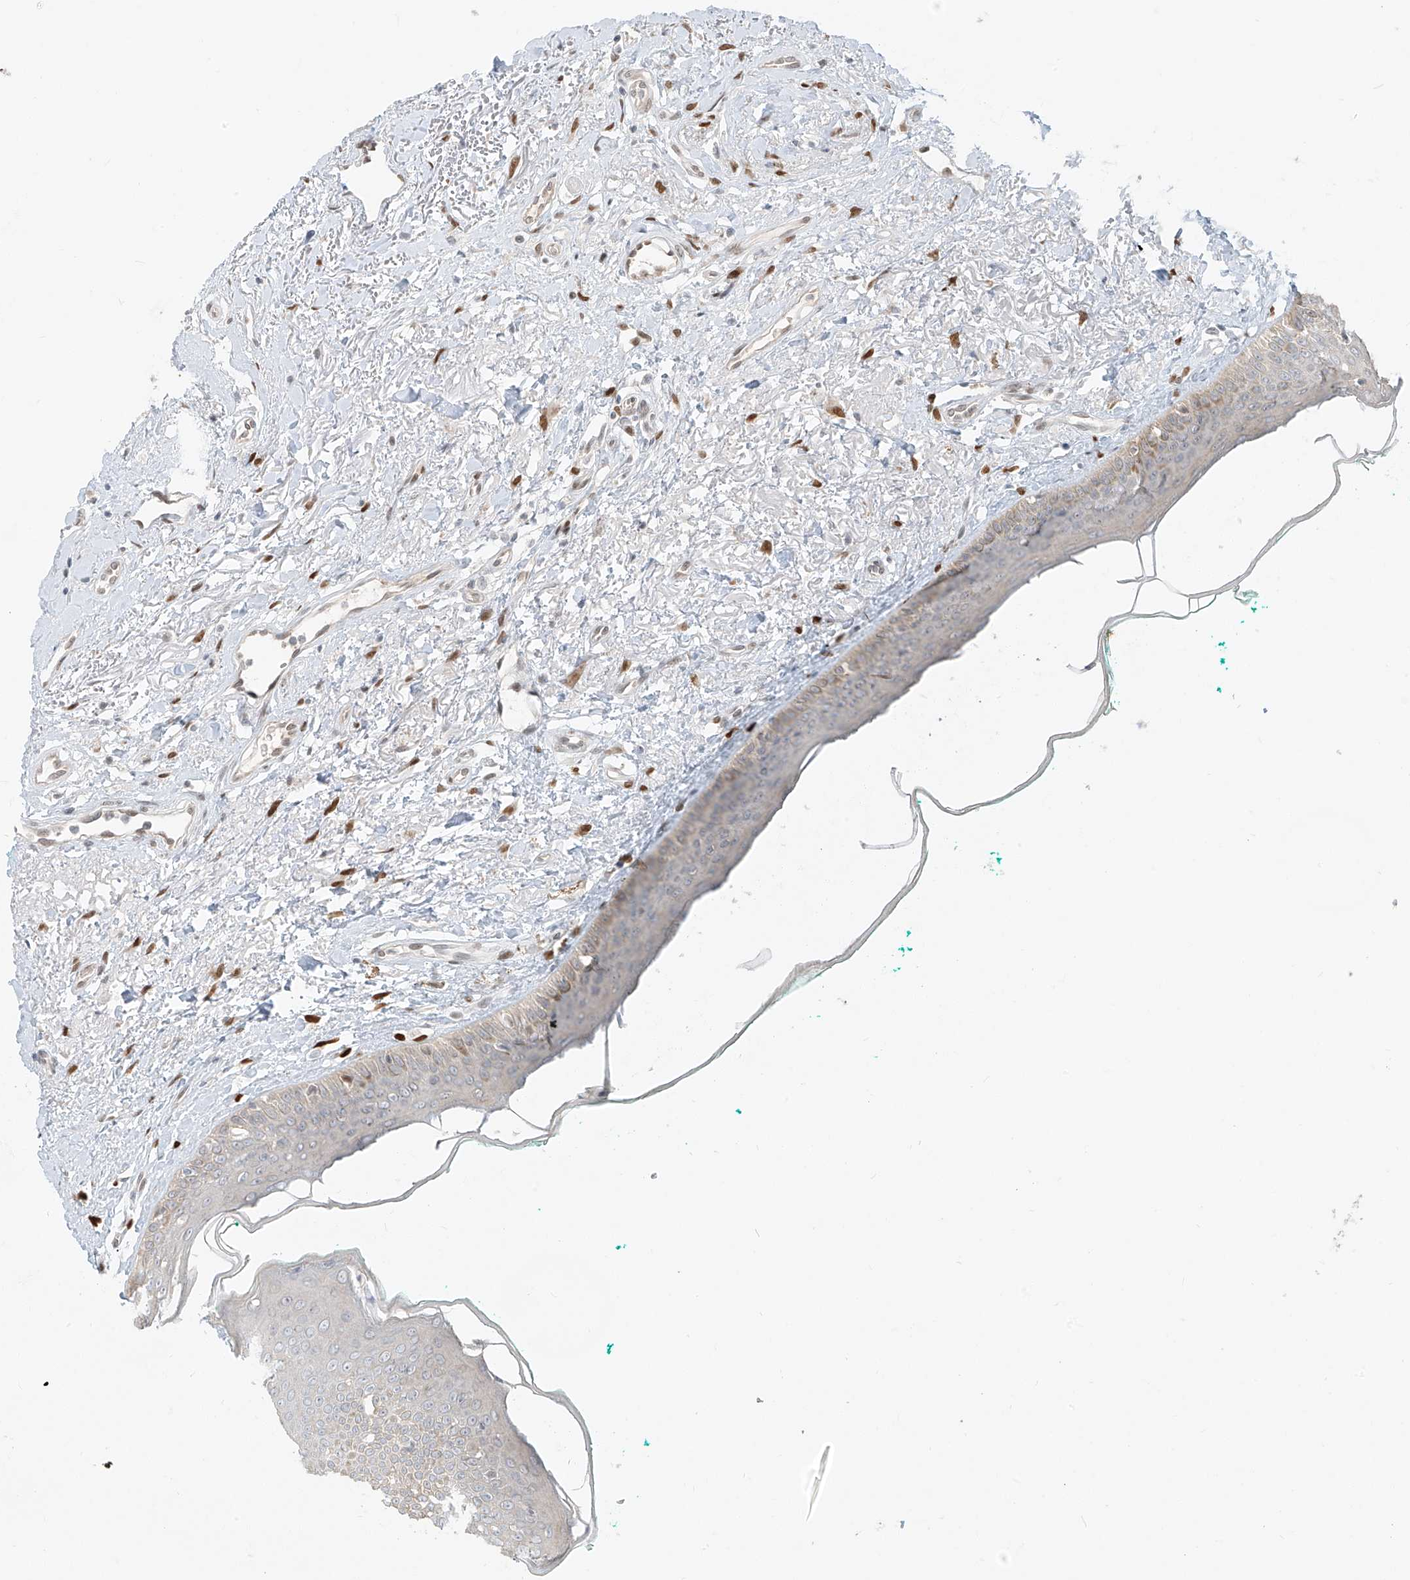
{"staining": {"intensity": "weak", "quantity": "25%-75%", "location": "cytoplasmic/membranous"}, "tissue": "oral mucosa", "cell_type": "Squamous epithelial cells", "image_type": "normal", "snomed": [{"axis": "morphology", "description": "Normal tissue, NOS"}, {"axis": "topography", "description": "Oral tissue"}], "caption": "Protein positivity by immunohistochemistry shows weak cytoplasmic/membranous staining in about 25%-75% of squamous epithelial cells in normal oral mucosa.", "gene": "ZNF774", "patient": {"sex": "female", "age": 70}}